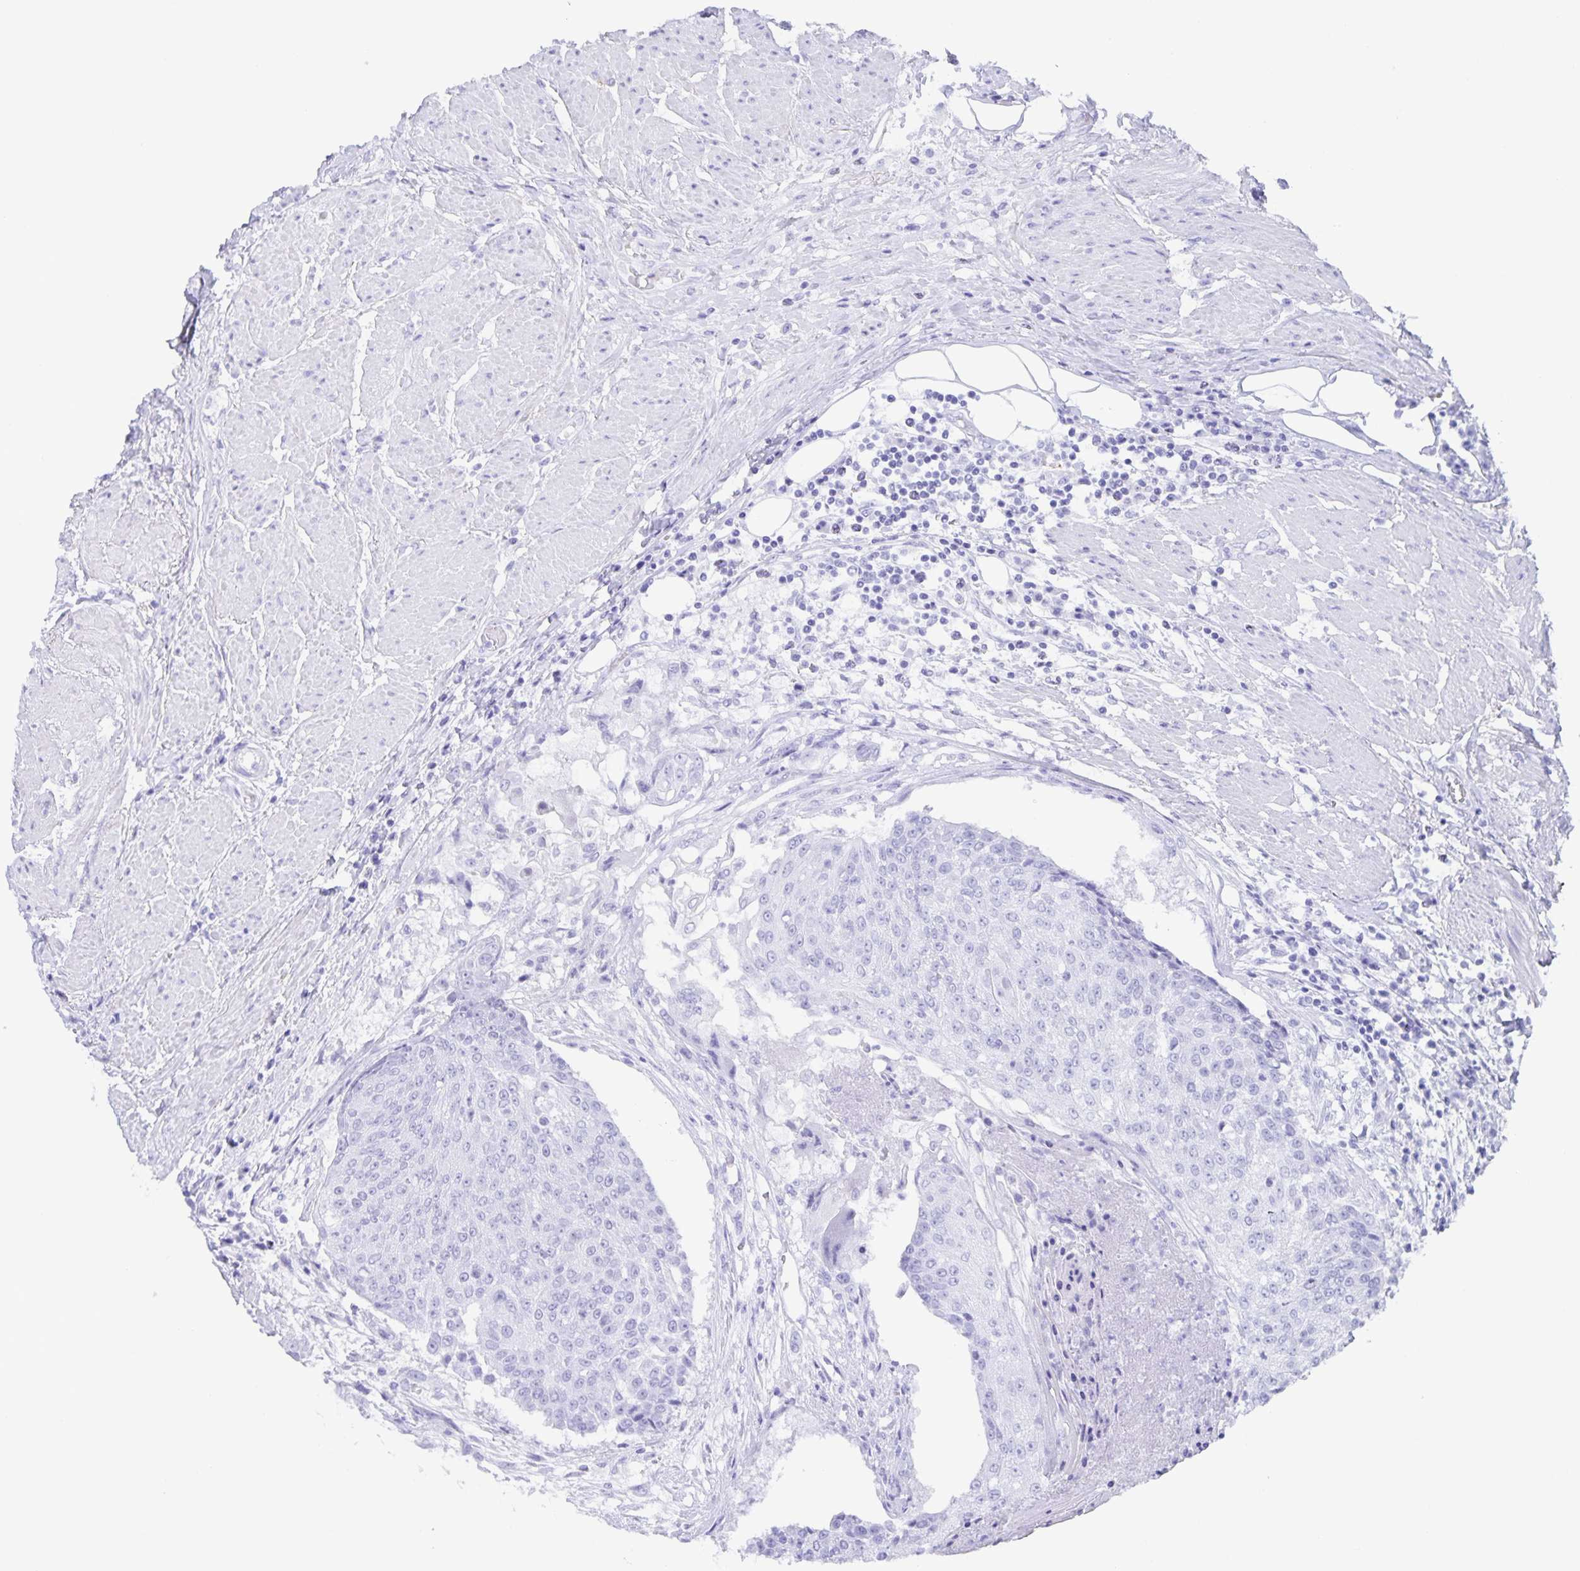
{"staining": {"intensity": "negative", "quantity": "none", "location": "none"}, "tissue": "urothelial cancer", "cell_type": "Tumor cells", "image_type": "cancer", "snomed": [{"axis": "morphology", "description": "Urothelial carcinoma, High grade"}, {"axis": "topography", "description": "Urinary bladder"}], "caption": "Tumor cells show no significant staining in high-grade urothelial carcinoma.", "gene": "AQP4", "patient": {"sex": "female", "age": 63}}